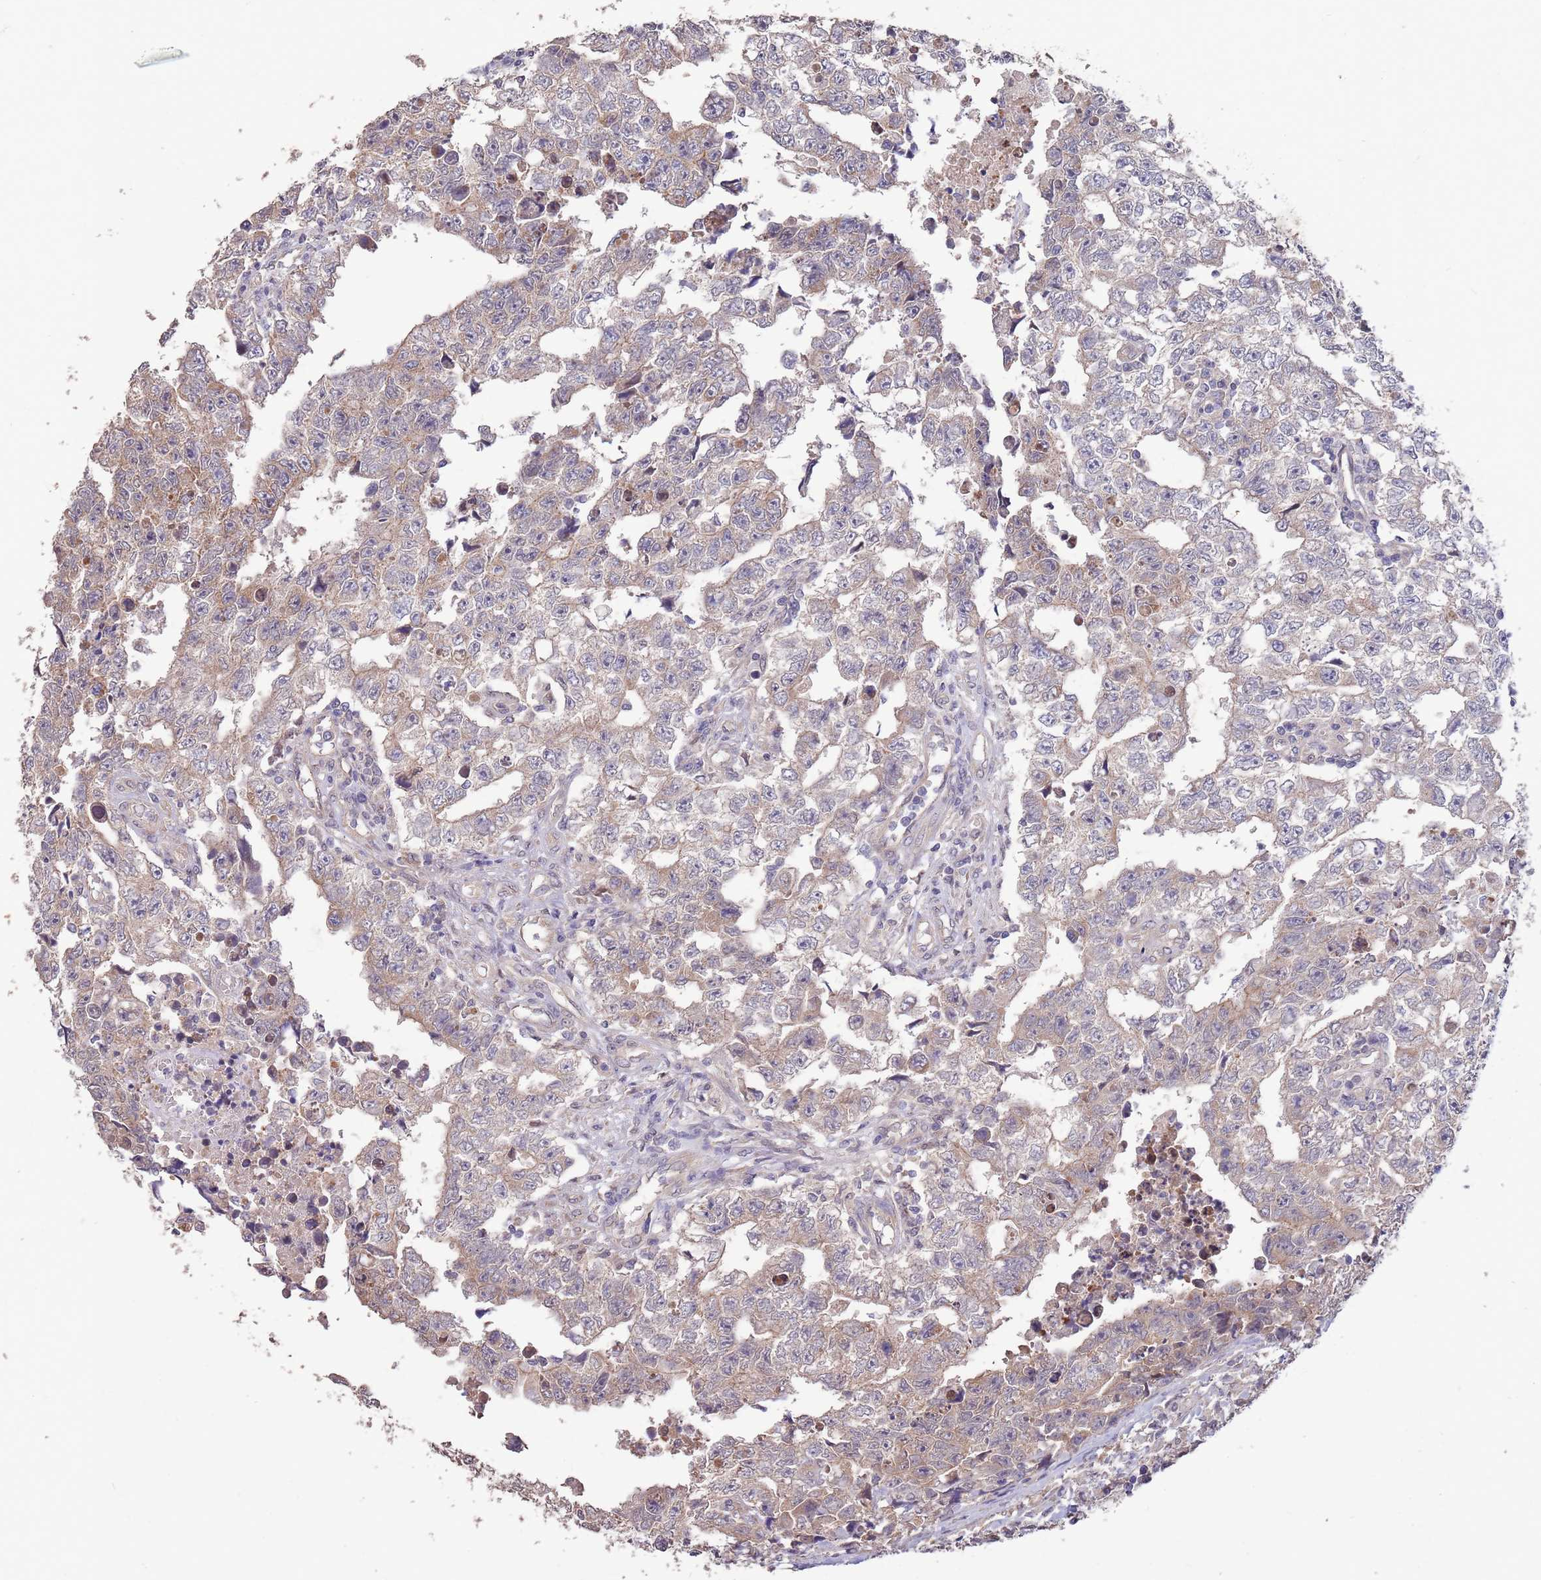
{"staining": {"intensity": "weak", "quantity": "25%-75%", "location": "cytoplasmic/membranous"}, "tissue": "testis cancer", "cell_type": "Tumor cells", "image_type": "cancer", "snomed": [{"axis": "morphology", "description": "Carcinoma, Embryonal, NOS"}, {"axis": "topography", "description": "Testis"}], "caption": "Testis embryonal carcinoma tissue displays weak cytoplasmic/membranous expression in about 25%-75% of tumor cells, visualized by immunohistochemistry.", "gene": "MARVELD2", "patient": {"sex": "male", "age": 25}}